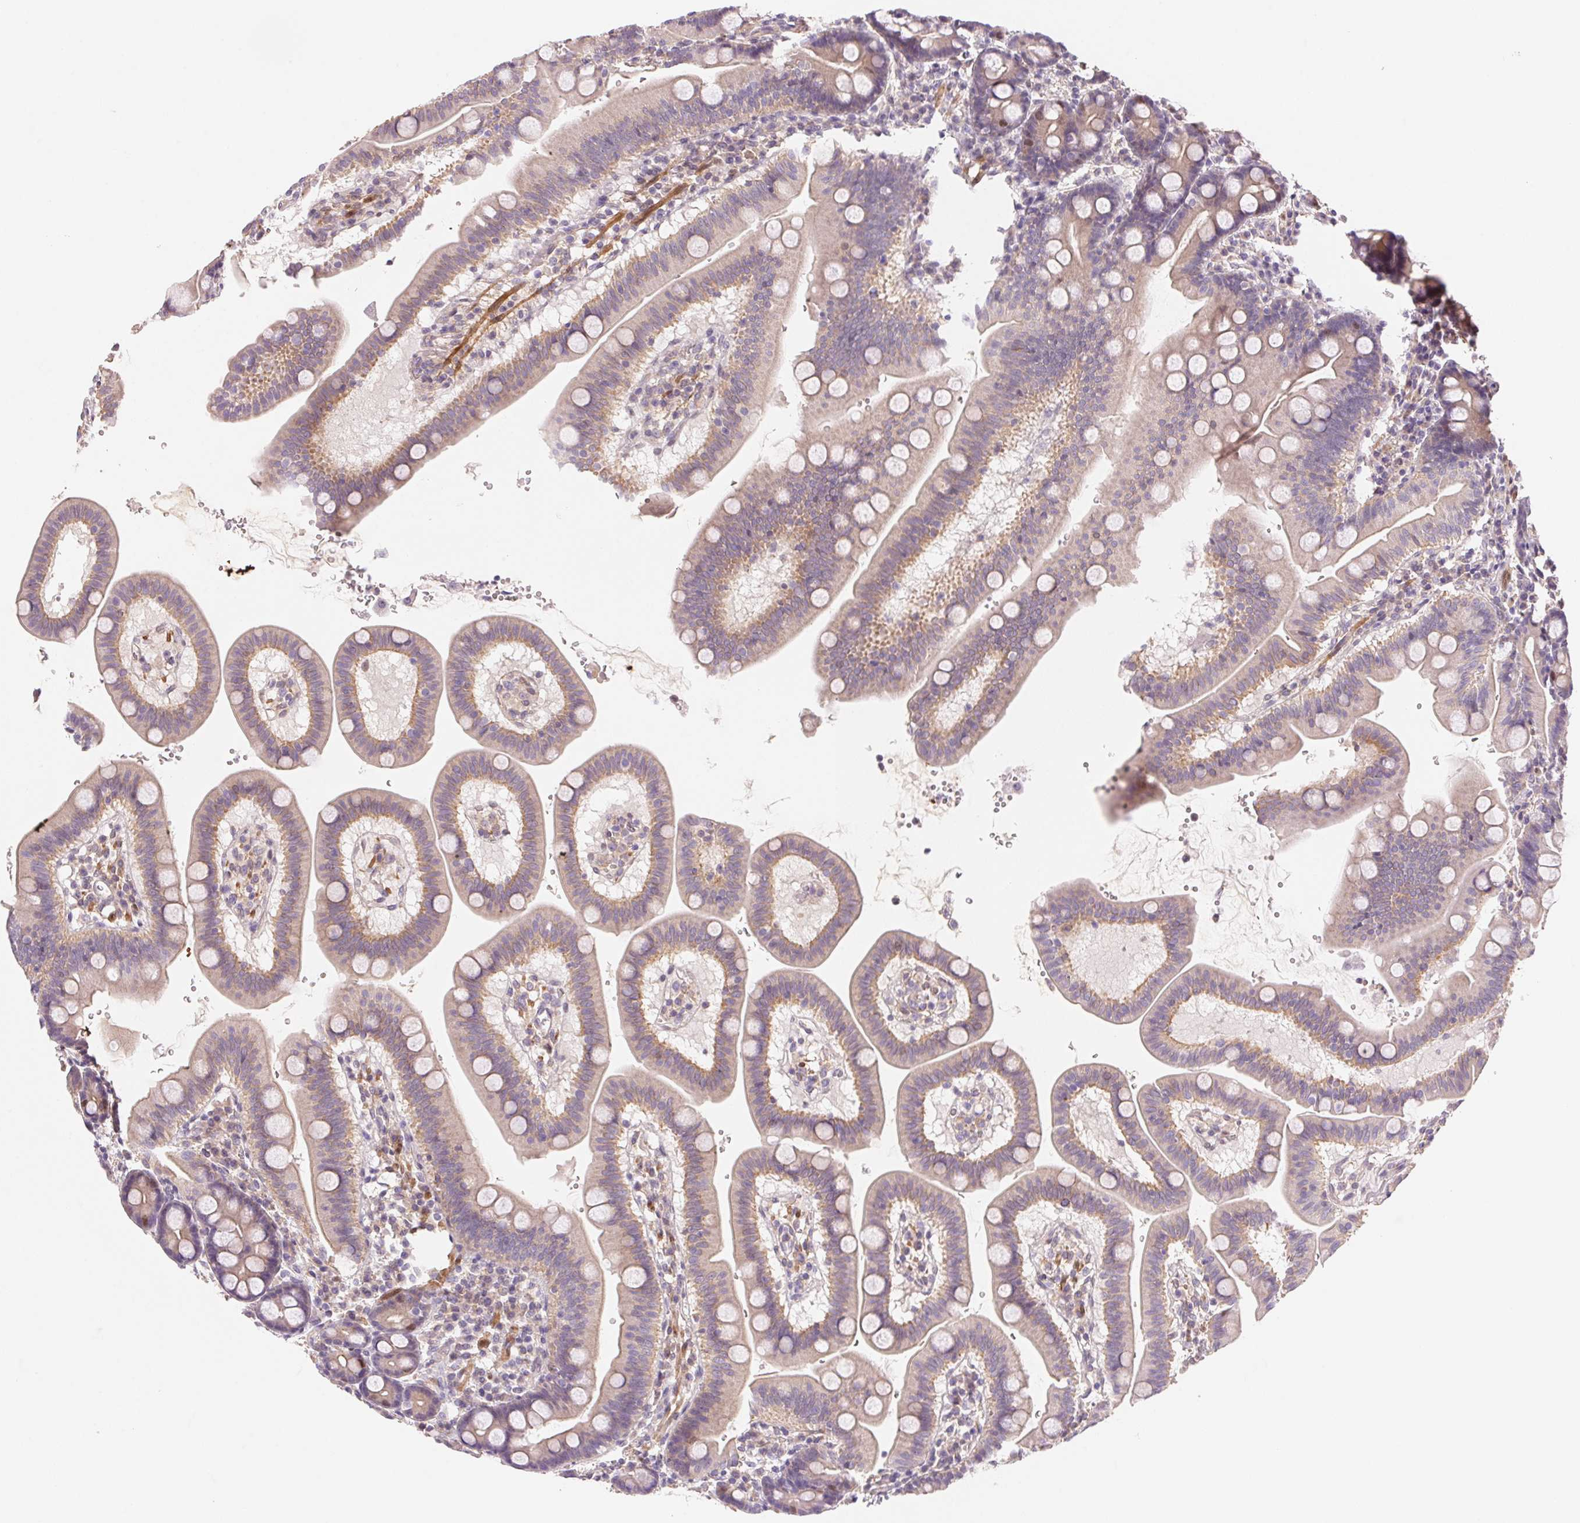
{"staining": {"intensity": "weak", "quantity": "25%-75%", "location": "cytoplasmic/membranous,nuclear"}, "tissue": "duodenum", "cell_type": "Glandular cells", "image_type": "normal", "snomed": [{"axis": "morphology", "description": "Normal tissue, NOS"}, {"axis": "topography", "description": "Duodenum"}], "caption": "Immunohistochemical staining of unremarkable human duodenum demonstrates low levels of weak cytoplasmic/membranous,nuclear staining in about 25%-75% of glandular cells.", "gene": "SMTN", "patient": {"sex": "male", "age": 59}}